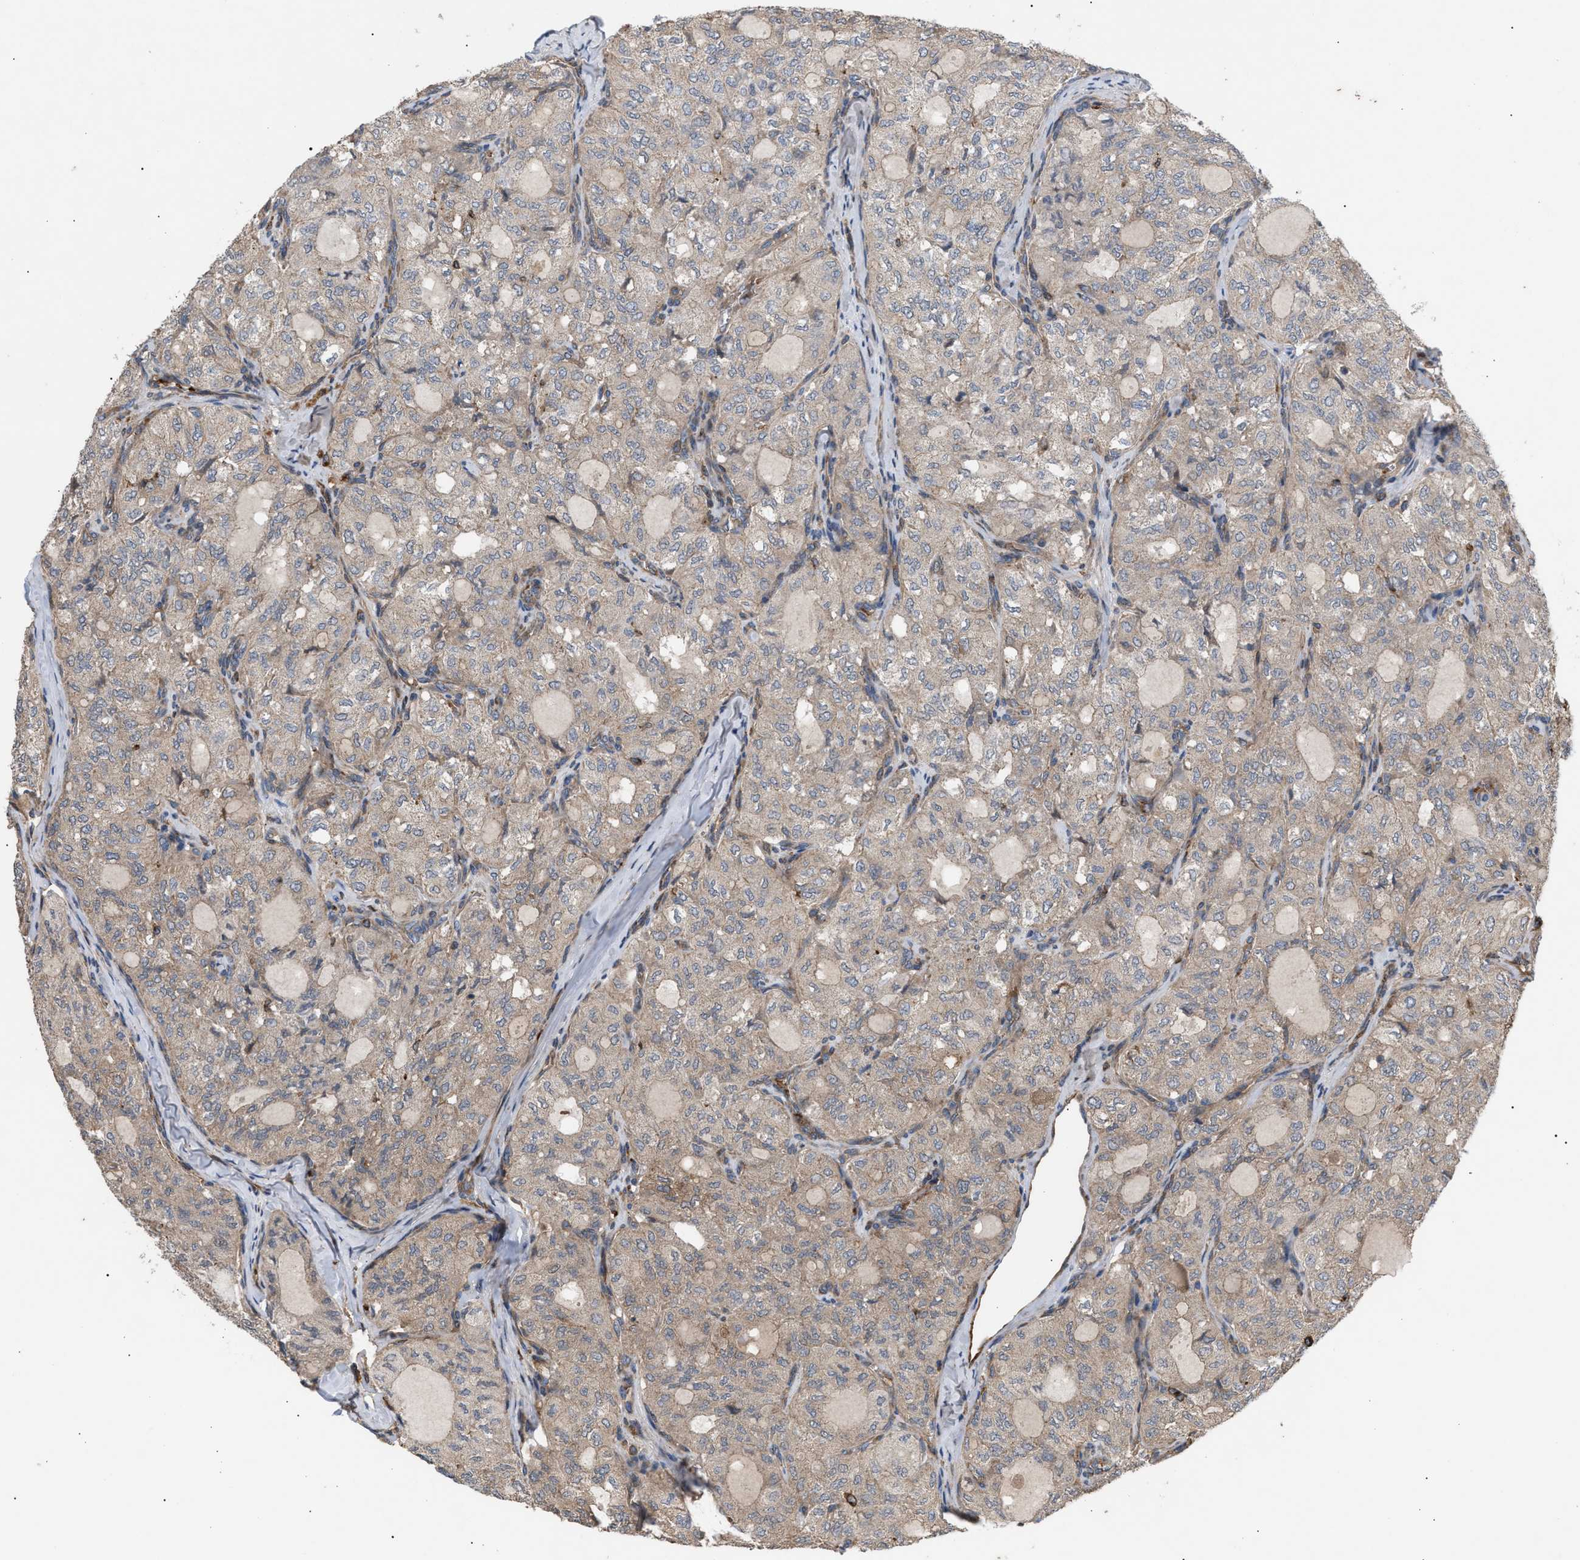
{"staining": {"intensity": "weak", "quantity": ">75%", "location": "cytoplasmic/membranous"}, "tissue": "thyroid cancer", "cell_type": "Tumor cells", "image_type": "cancer", "snomed": [{"axis": "morphology", "description": "Follicular adenoma carcinoma, NOS"}, {"axis": "topography", "description": "Thyroid gland"}], "caption": "Immunohistochemical staining of human follicular adenoma carcinoma (thyroid) reveals weak cytoplasmic/membranous protein positivity in about >75% of tumor cells.", "gene": "GCC1", "patient": {"sex": "male", "age": 75}}